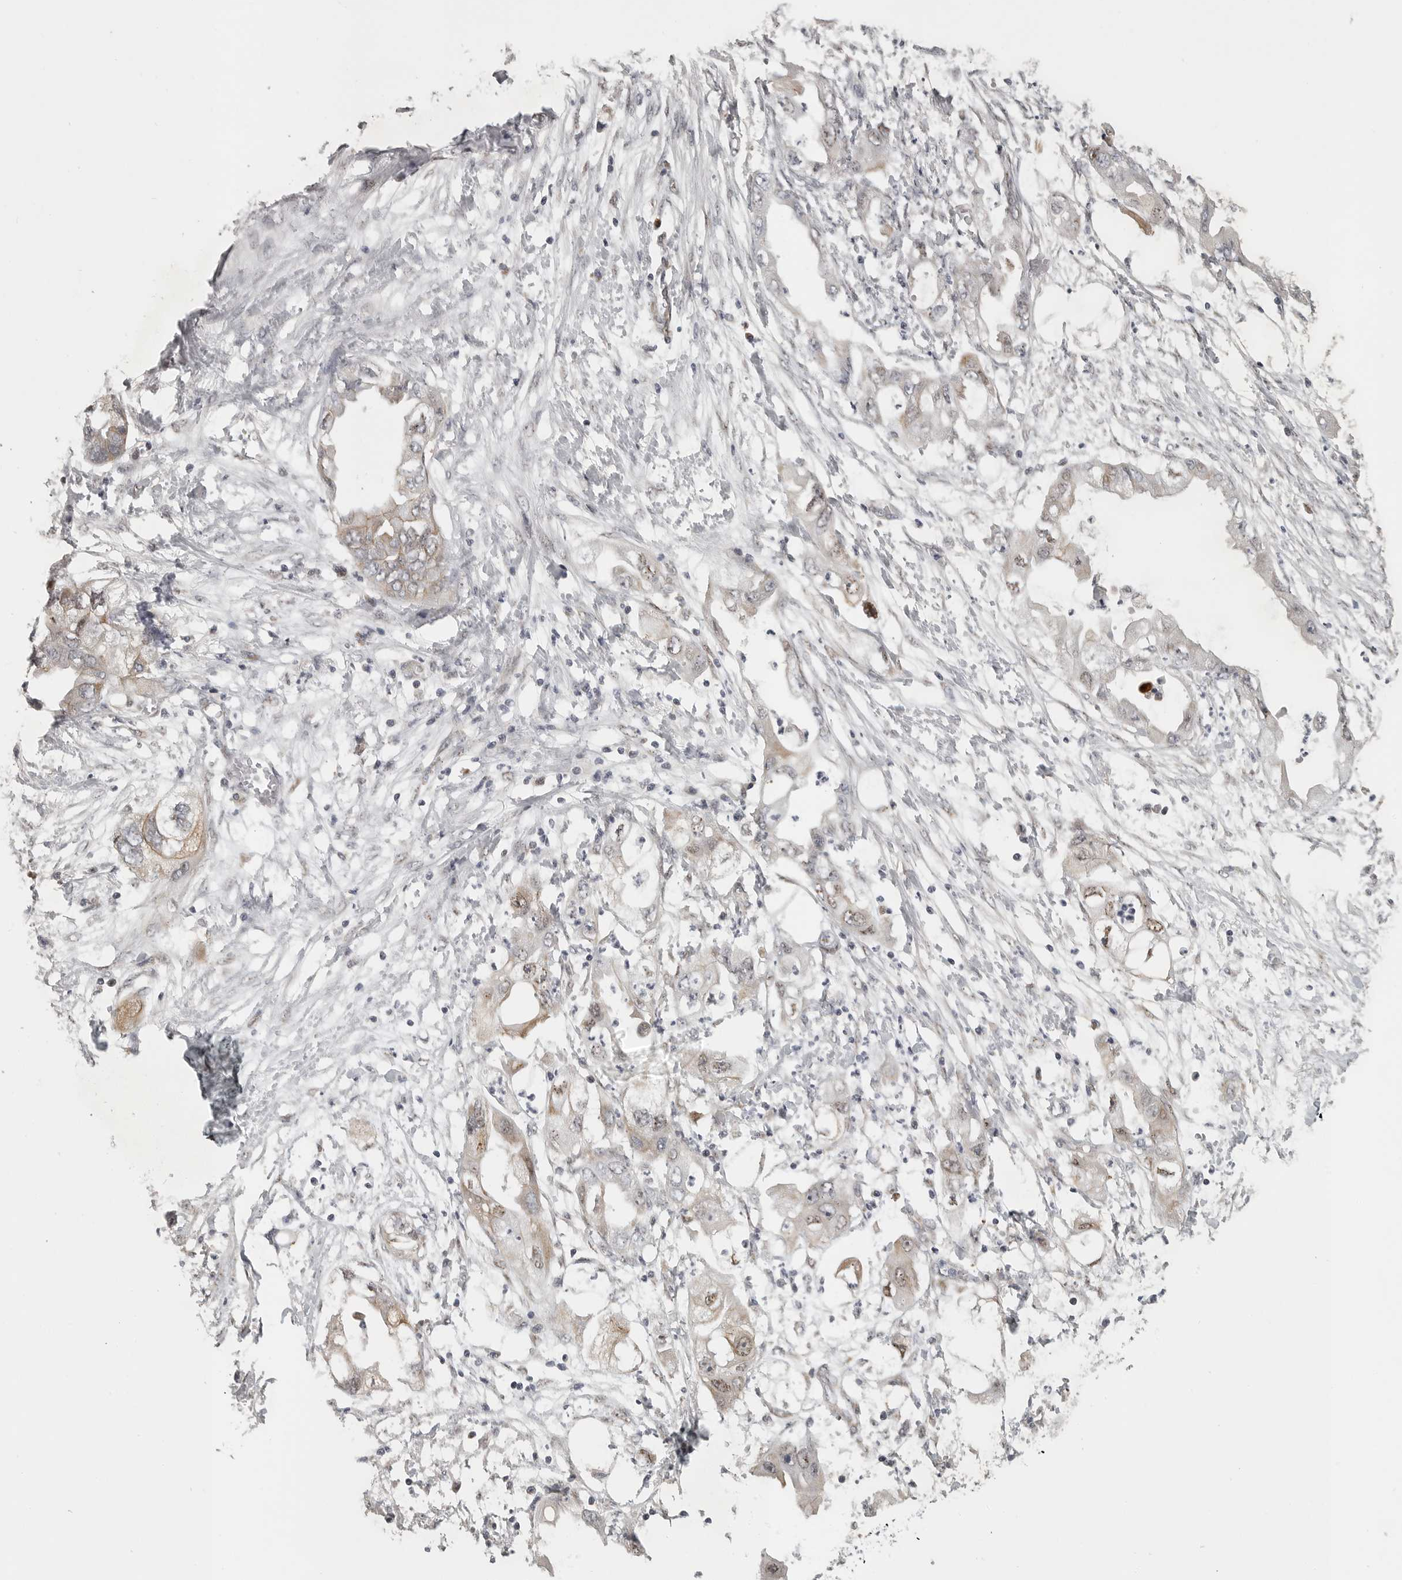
{"staining": {"intensity": "weak", "quantity": "<25%", "location": "cytoplasmic/membranous,nuclear"}, "tissue": "endometrial cancer", "cell_type": "Tumor cells", "image_type": "cancer", "snomed": [{"axis": "morphology", "description": "Adenocarcinoma, NOS"}, {"axis": "morphology", "description": "Adenocarcinoma, metastatic, NOS"}, {"axis": "topography", "description": "Adipose tissue"}, {"axis": "topography", "description": "Endometrium"}], "caption": "There is no significant expression in tumor cells of endometrial cancer (adenocarcinoma).", "gene": "POLE2", "patient": {"sex": "female", "age": 67}}